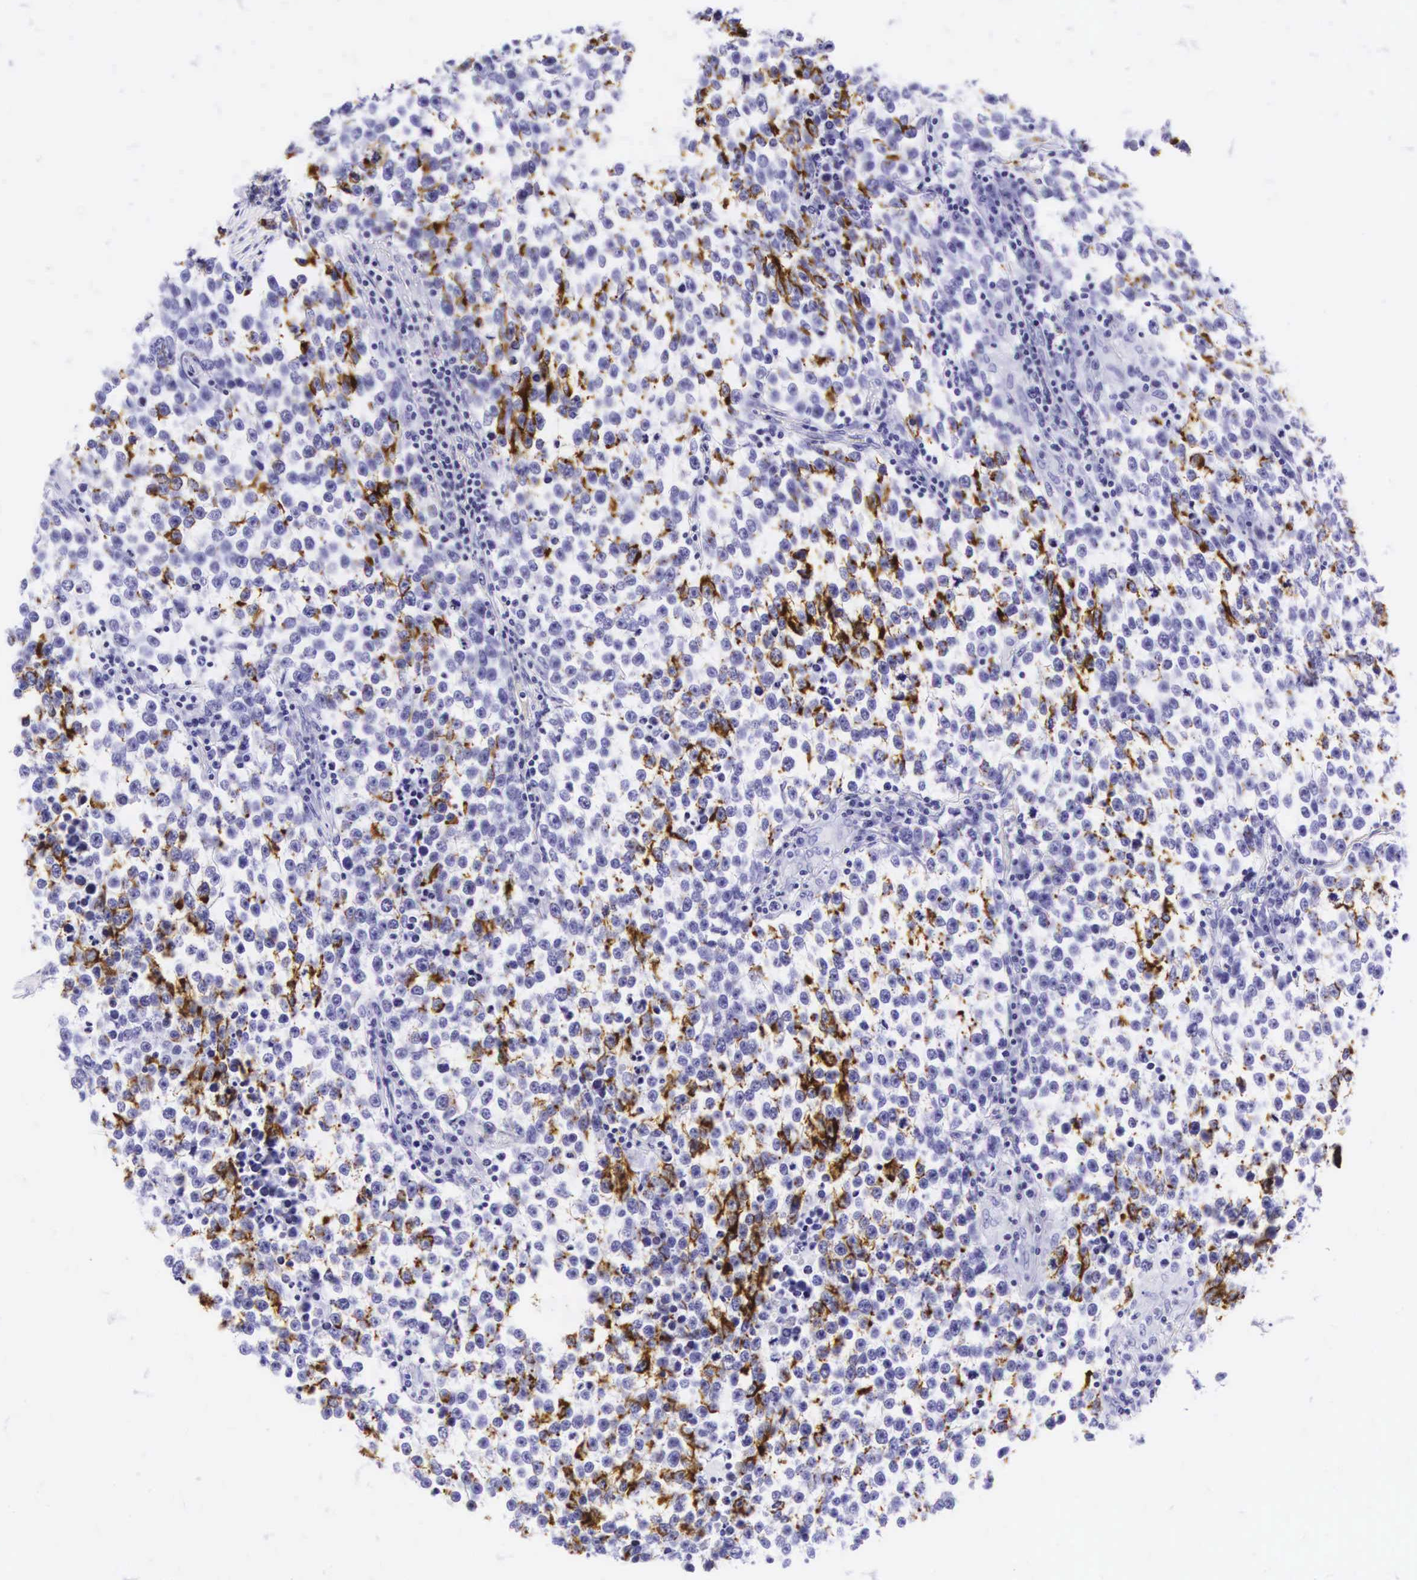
{"staining": {"intensity": "moderate", "quantity": "<25%", "location": "cytoplasmic/membranous"}, "tissue": "testis cancer", "cell_type": "Tumor cells", "image_type": "cancer", "snomed": [{"axis": "morphology", "description": "Seminoma, NOS"}, {"axis": "topography", "description": "Testis"}], "caption": "A histopathology image of human testis cancer stained for a protein reveals moderate cytoplasmic/membranous brown staining in tumor cells.", "gene": "KRT18", "patient": {"sex": "male", "age": 36}}